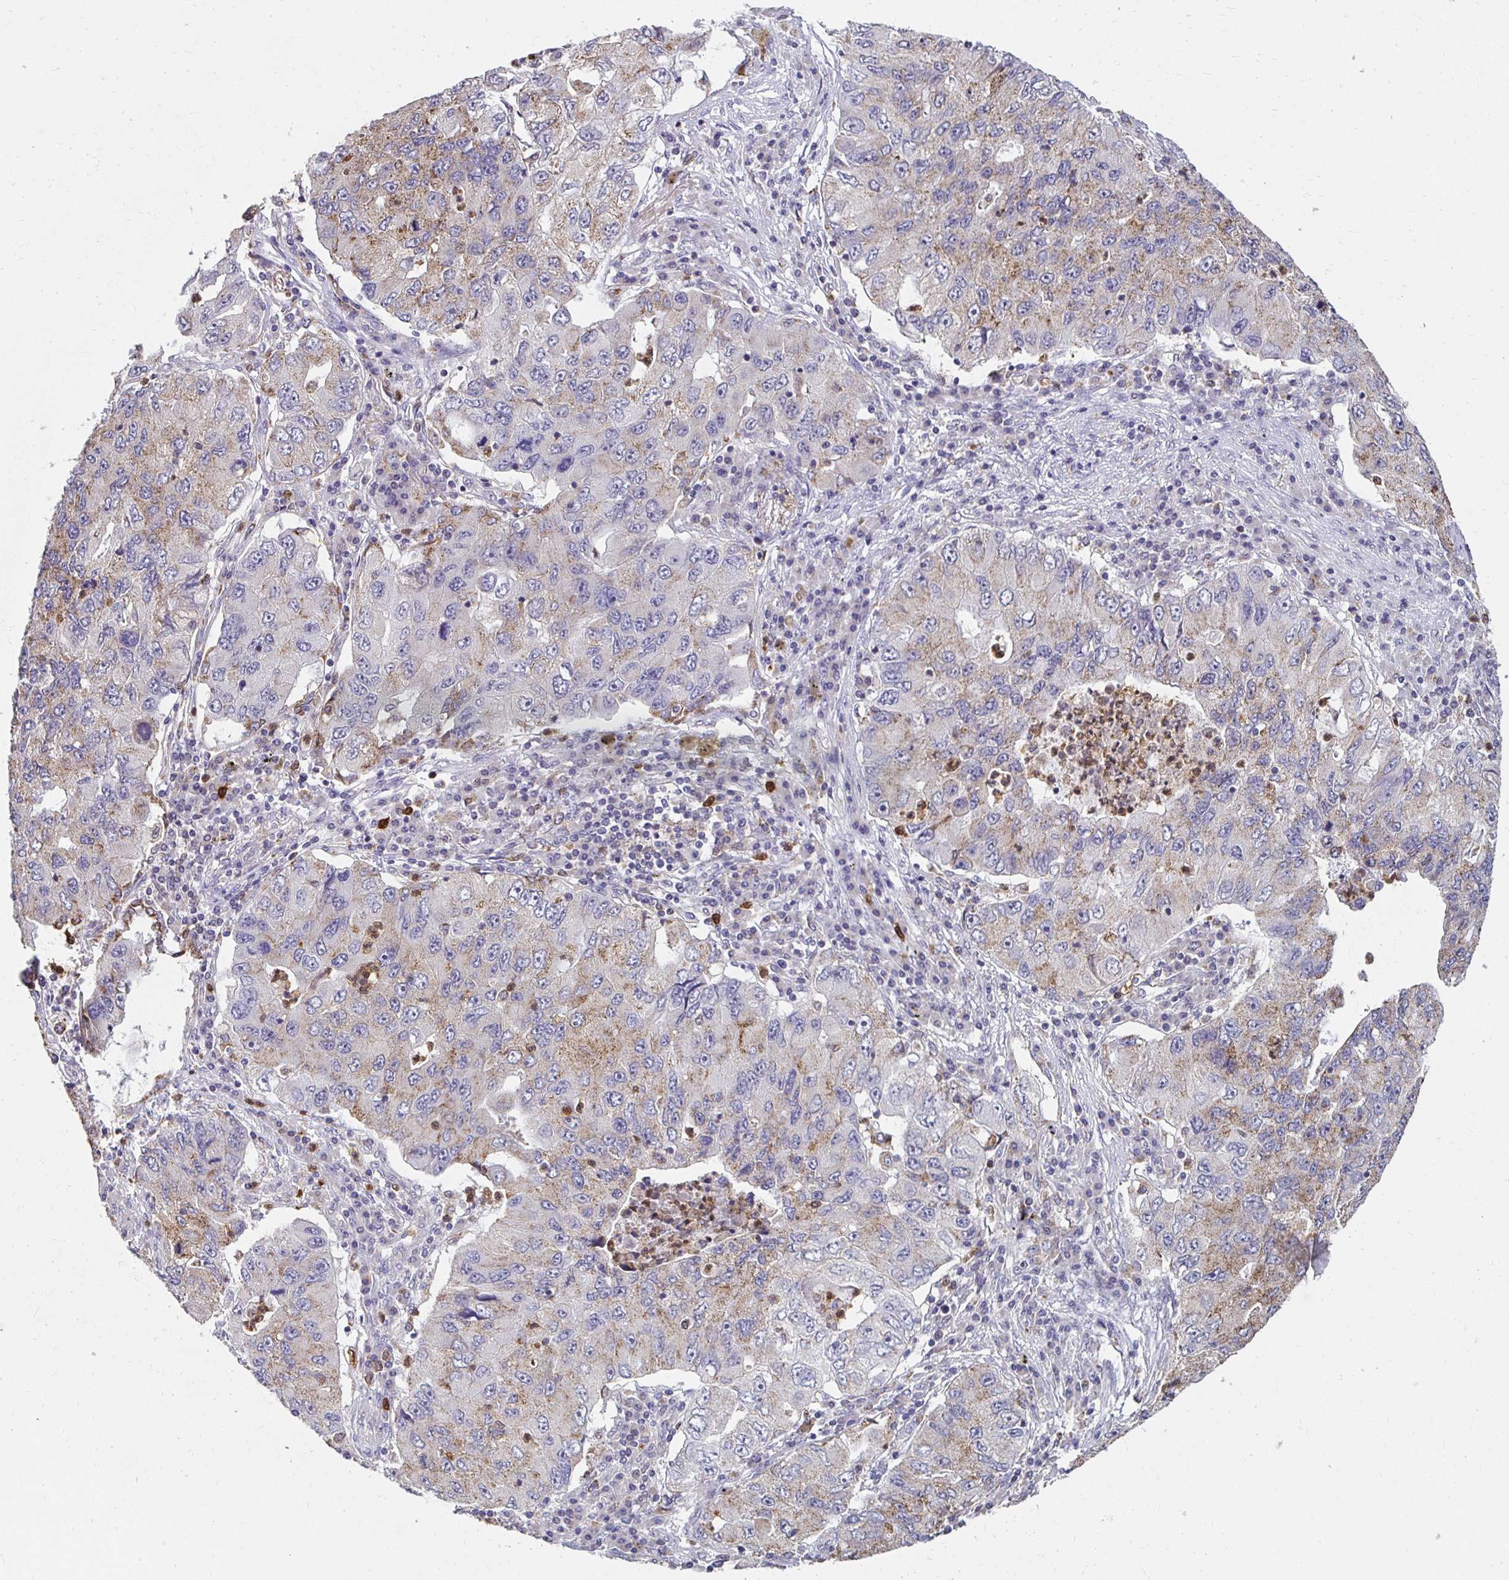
{"staining": {"intensity": "weak", "quantity": "25%-75%", "location": "cytoplasmic/membranous"}, "tissue": "lung cancer", "cell_type": "Tumor cells", "image_type": "cancer", "snomed": [{"axis": "morphology", "description": "Adenocarcinoma, NOS"}, {"axis": "morphology", "description": "Adenocarcinoma, metastatic, NOS"}, {"axis": "topography", "description": "Lymph node"}, {"axis": "topography", "description": "Lung"}], "caption": "Immunohistochemical staining of human adenocarcinoma (lung) shows weak cytoplasmic/membranous protein expression in about 25%-75% of tumor cells.", "gene": "GK2", "patient": {"sex": "female", "age": 54}}